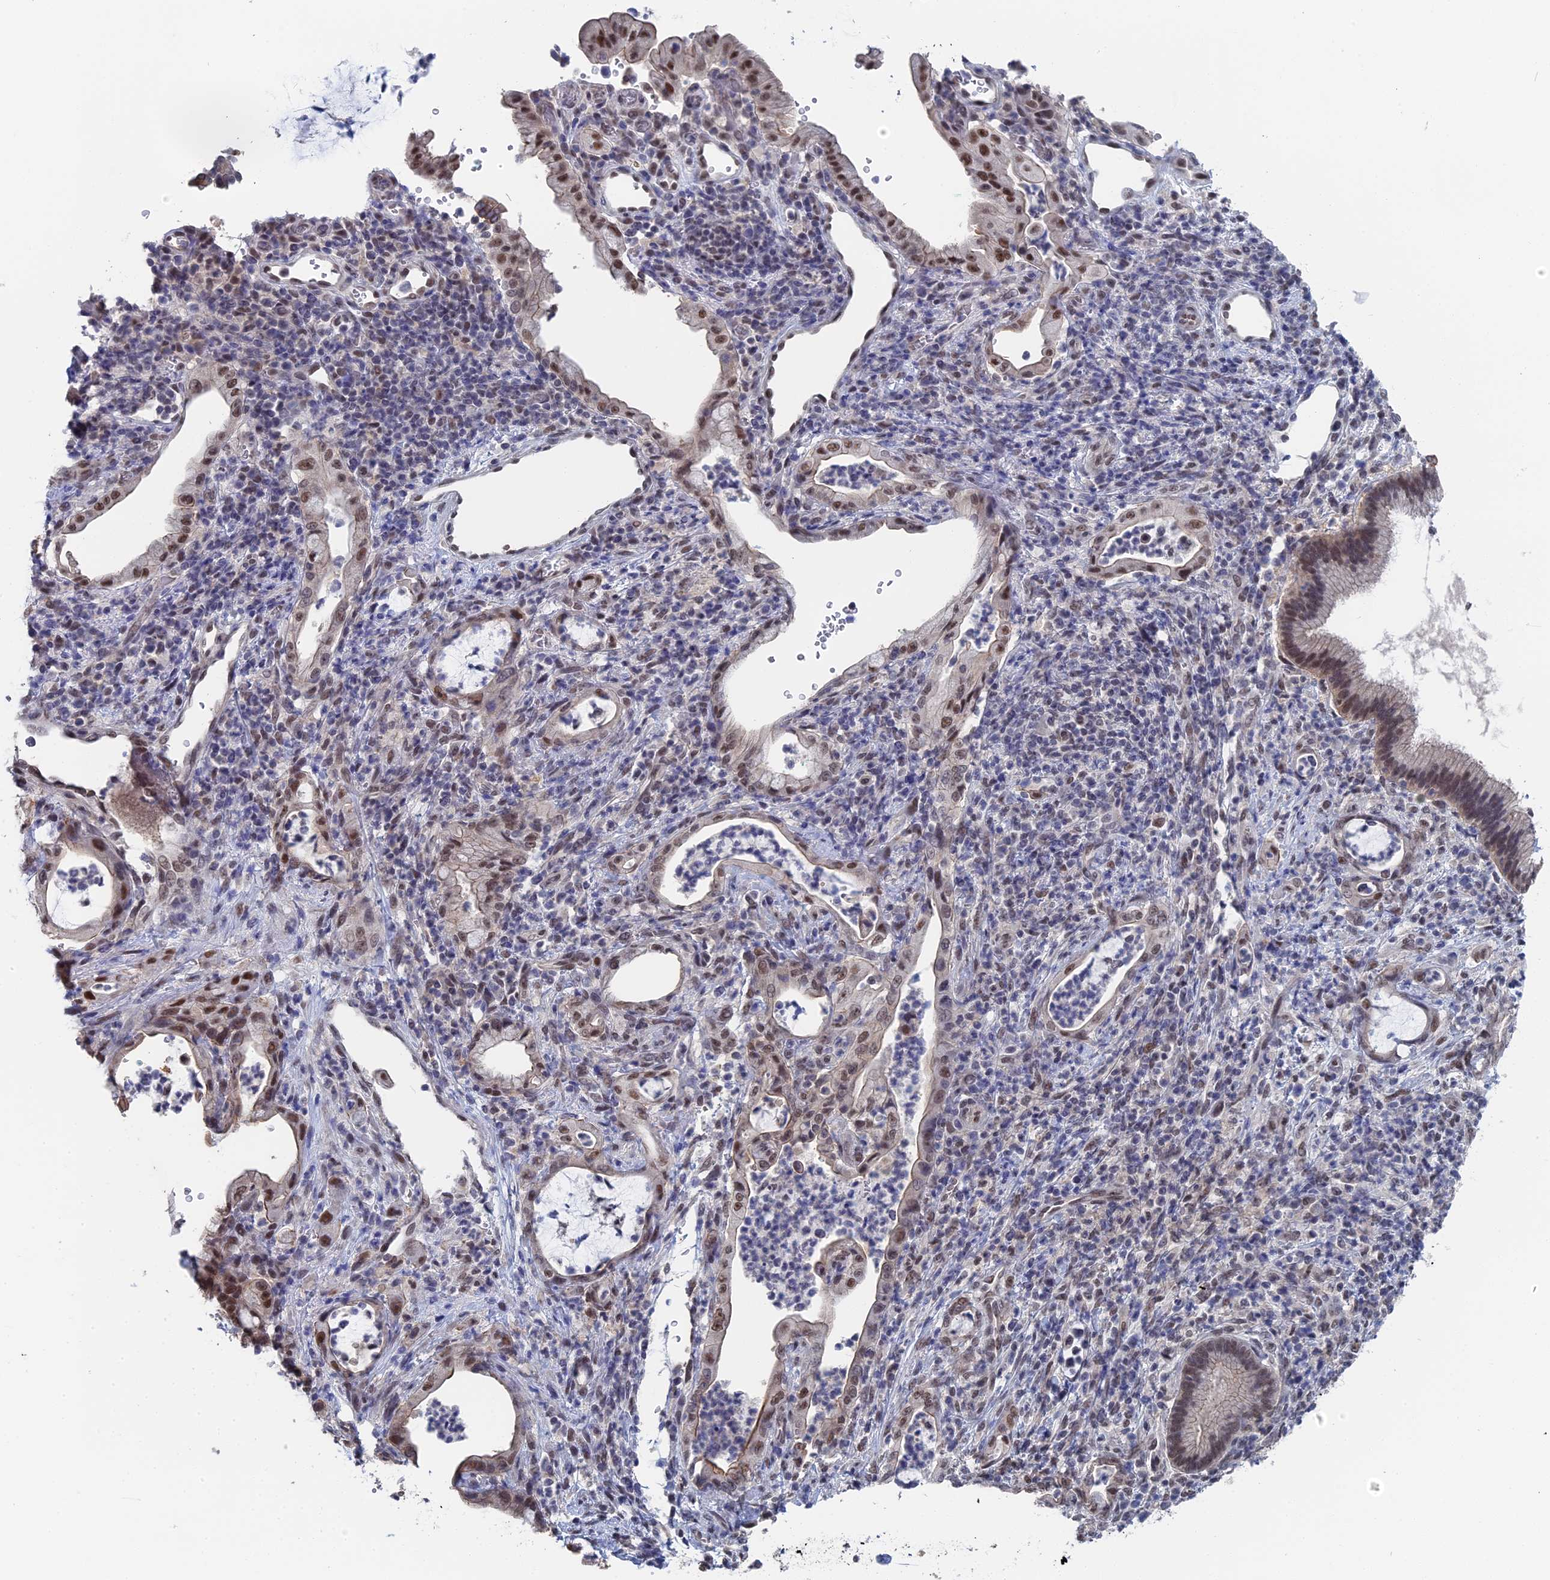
{"staining": {"intensity": "moderate", "quantity": ">75%", "location": "nuclear"}, "tissue": "pancreatic cancer", "cell_type": "Tumor cells", "image_type": "cancer", "snomed": [{"axis": "morphology", "description": "Normal tissue, NOS"}, {"axis": "morphology", "description": "Adenocarcinoma, NOS"}, {"axis": "topography", "description": "Pancreas"}], "caption": "Tumor cells reveal medium levels of moderate nuclear staining in approximately >75% of cells in human adenocarcinoma (pancreatic). The protein is shown in brown color, while the nuclei are stained blue.", "gene": "TSSC4", "patient": {"sex": "female", "age": 55}}